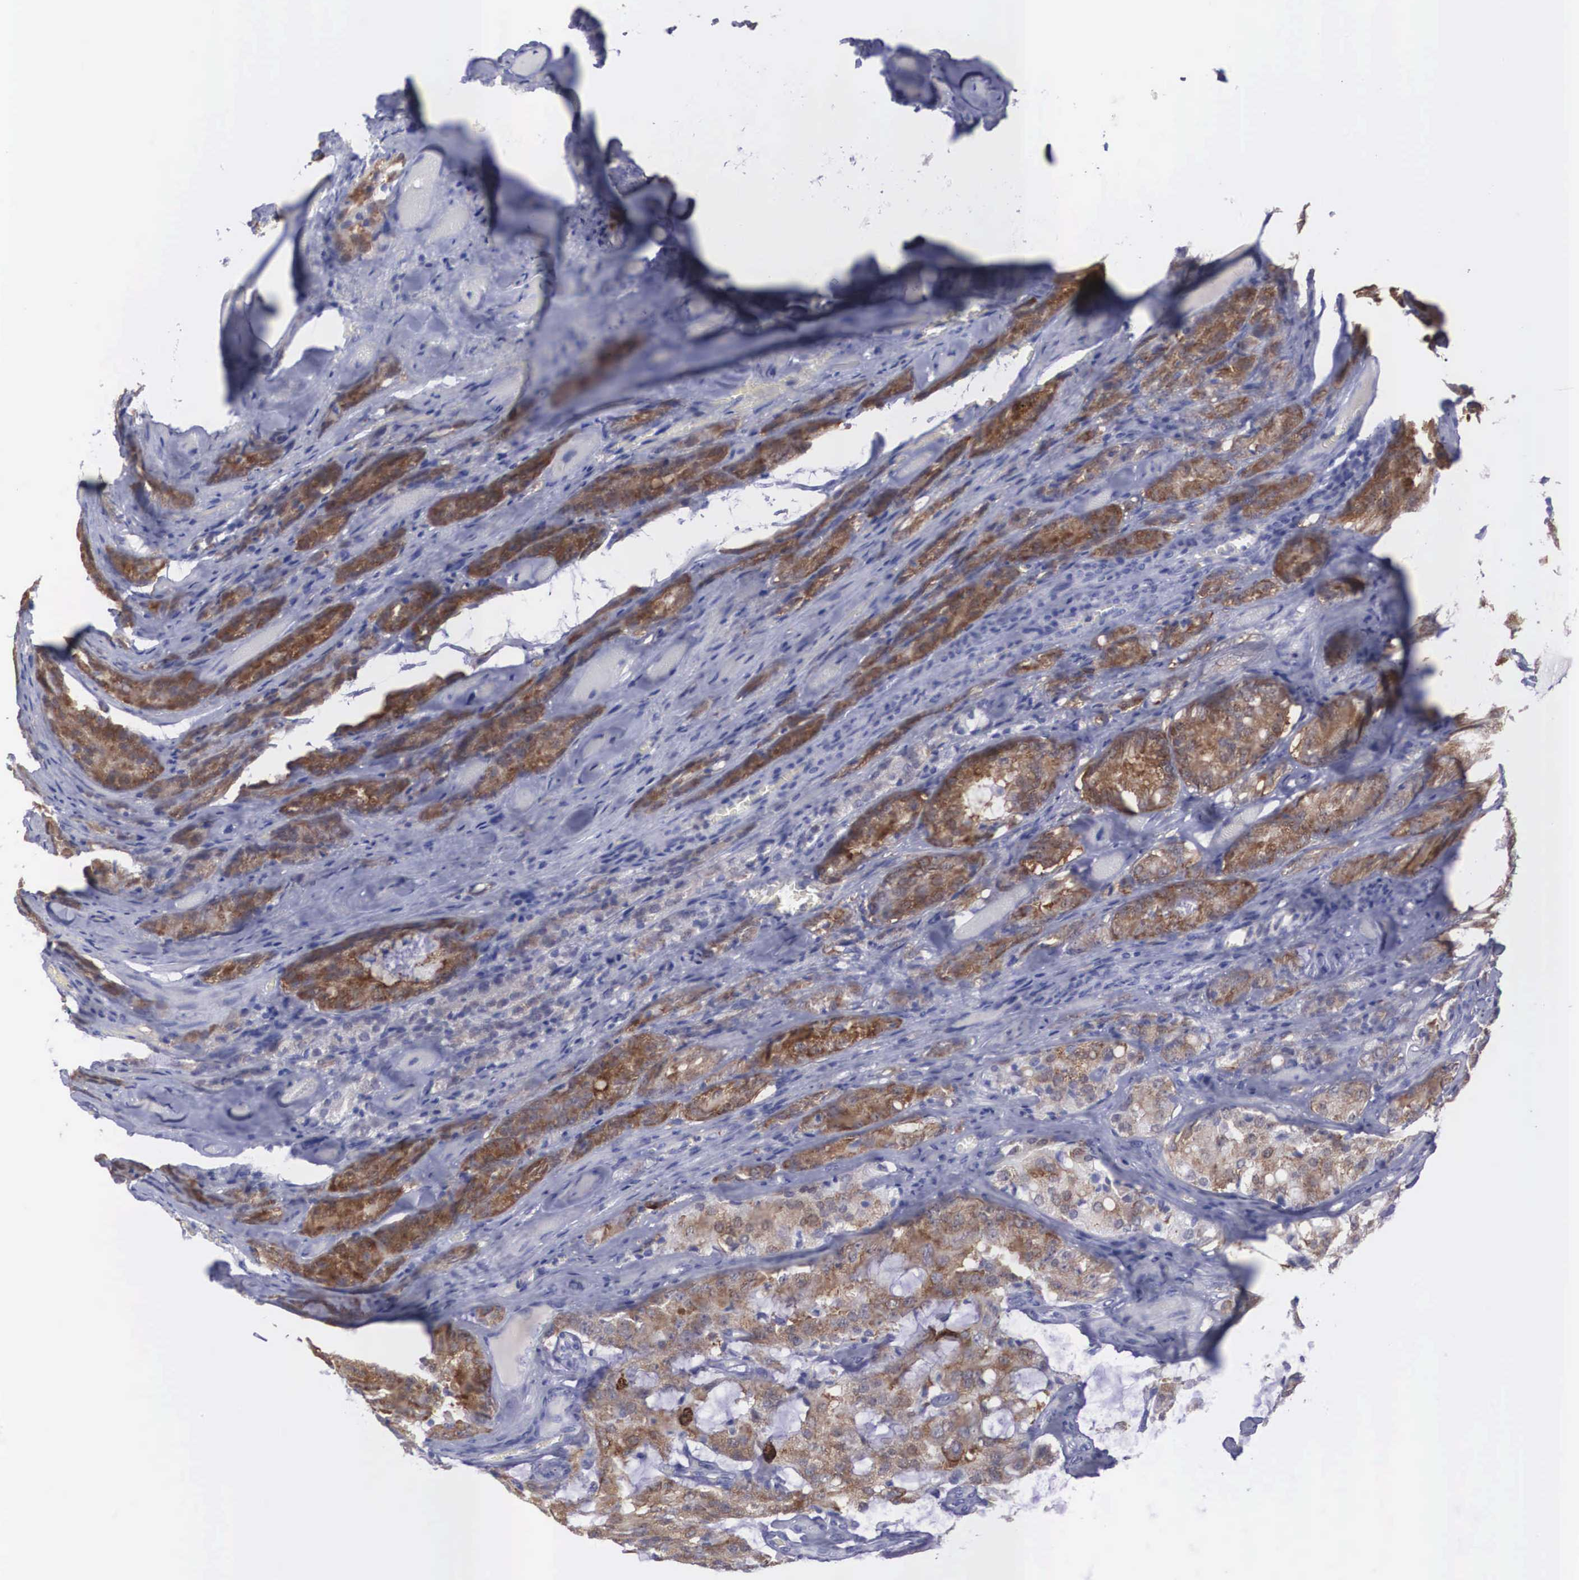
{"staining": {"intensity": "strong", "quantity": ">75%", "location": "cytoplasmic/membranous"}, "tissue": "prostate cancer", "cell_type": "Tumor cells", "image_type": "cancer", "snomed": [{"axis": "morphology", "description": "Adenocarcinoma, Medium grade"}, {"axis": "topography", "description": "Prostate"}], "caption": "Immunohistochemistry (DAB) staining of prostate cancer shows strong cytoplasmic/membranous protein positivity in about >75% of tumor cells. (IHC, brightfield microscopy, high magnification).", "gene": "REPS2", "patient": {"sex": "male", "age": 60}}